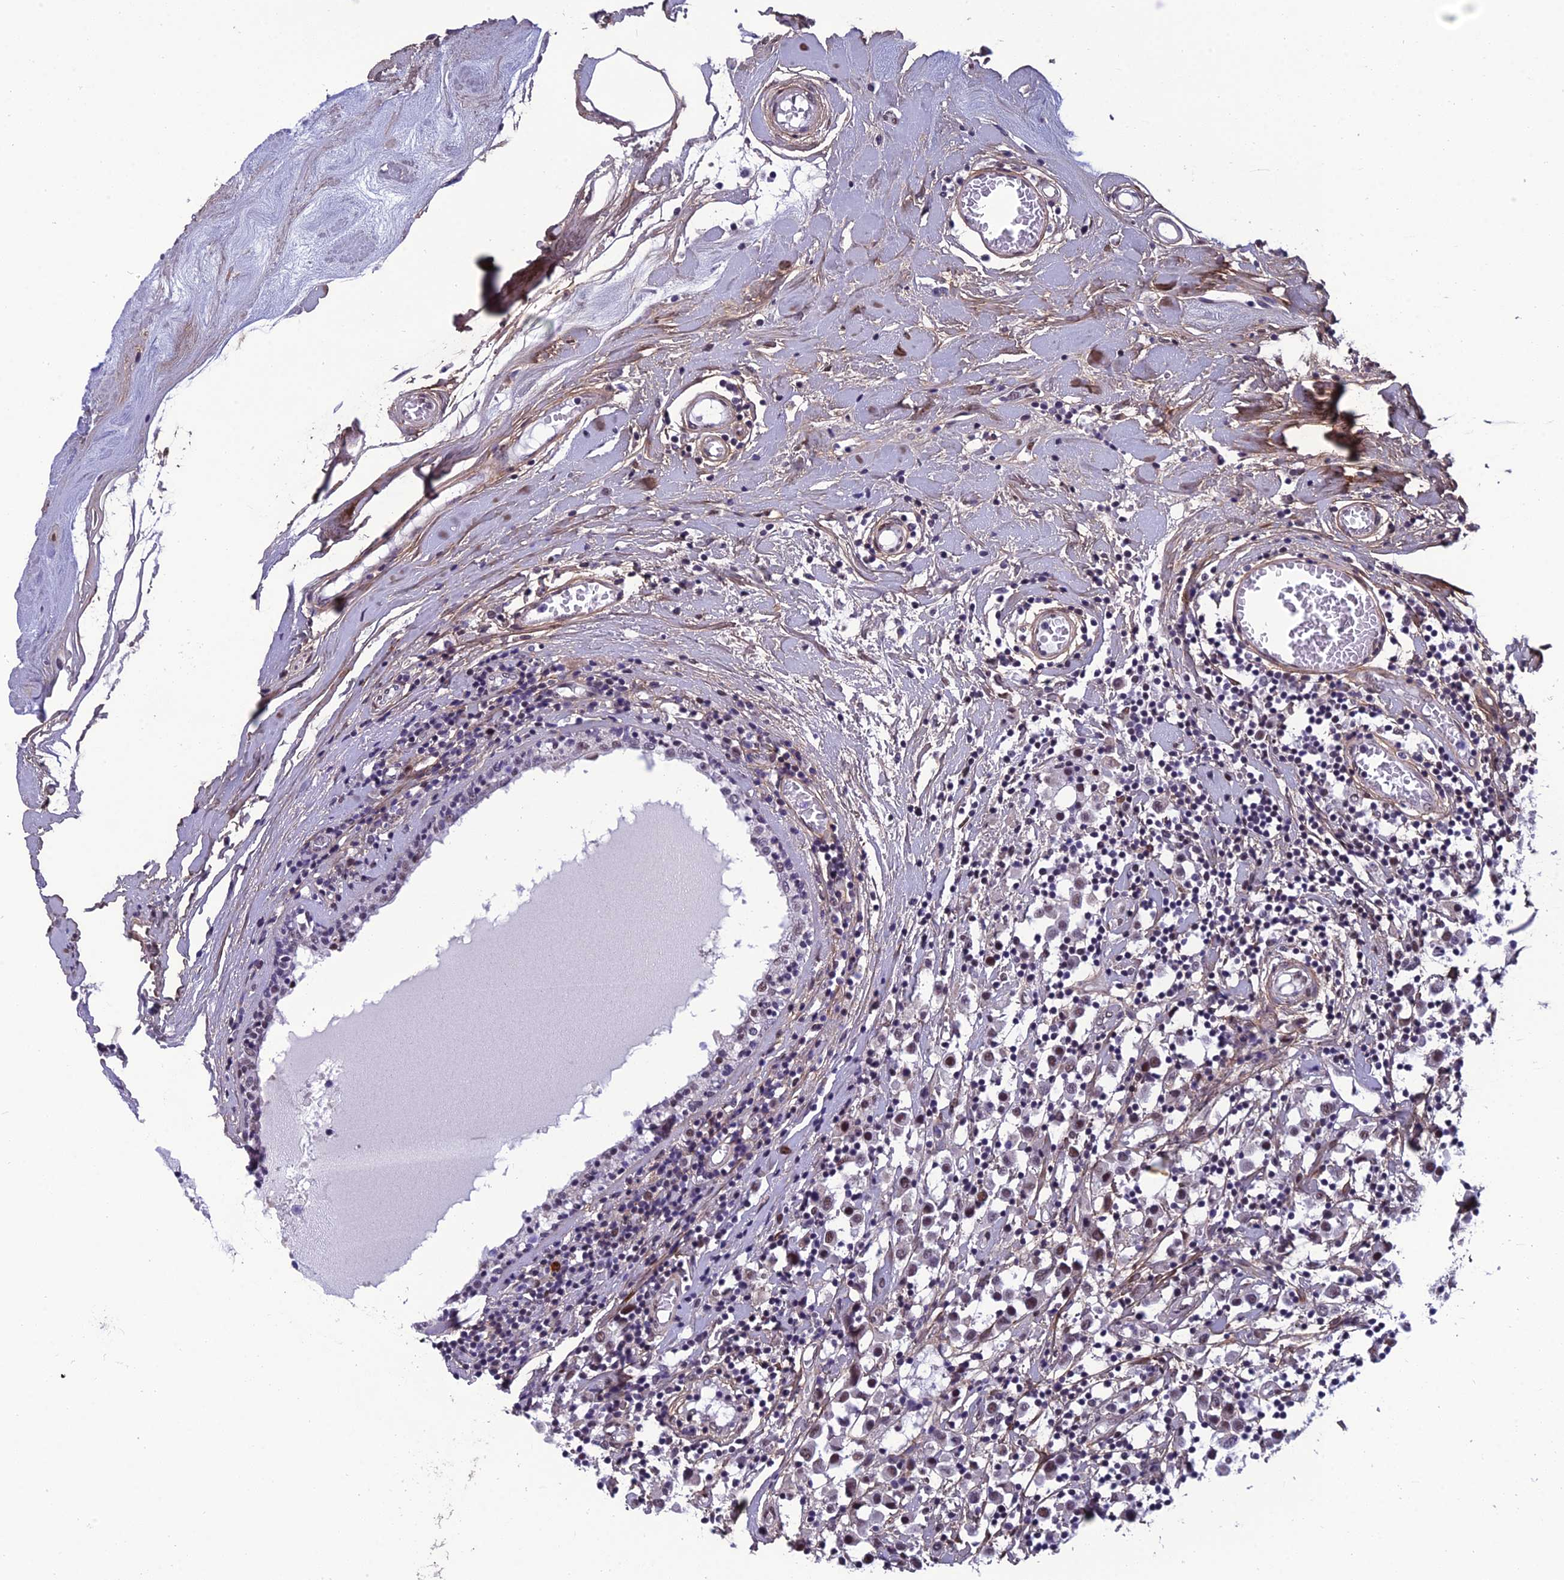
{"staining": {"intensity": "moderate", "quantity": "25%-75%", "location": "nuclear"}, "tissue": "breast cancer", "cell_type": "Tumor cells", "image_type": "cancer", "snomed": [{"axis": "morphology", "description": "Duct carcinoma"}, {"axis": "topography", "description": "Breast"}], "caption": "Protein expression analysis of breast infiltrating ductal carcinoma shows moderate nuclear expression in about 25%-75% of tumor cells.", "gene": "RSRC1", "patient": {"sex": "female", "age": 61}}